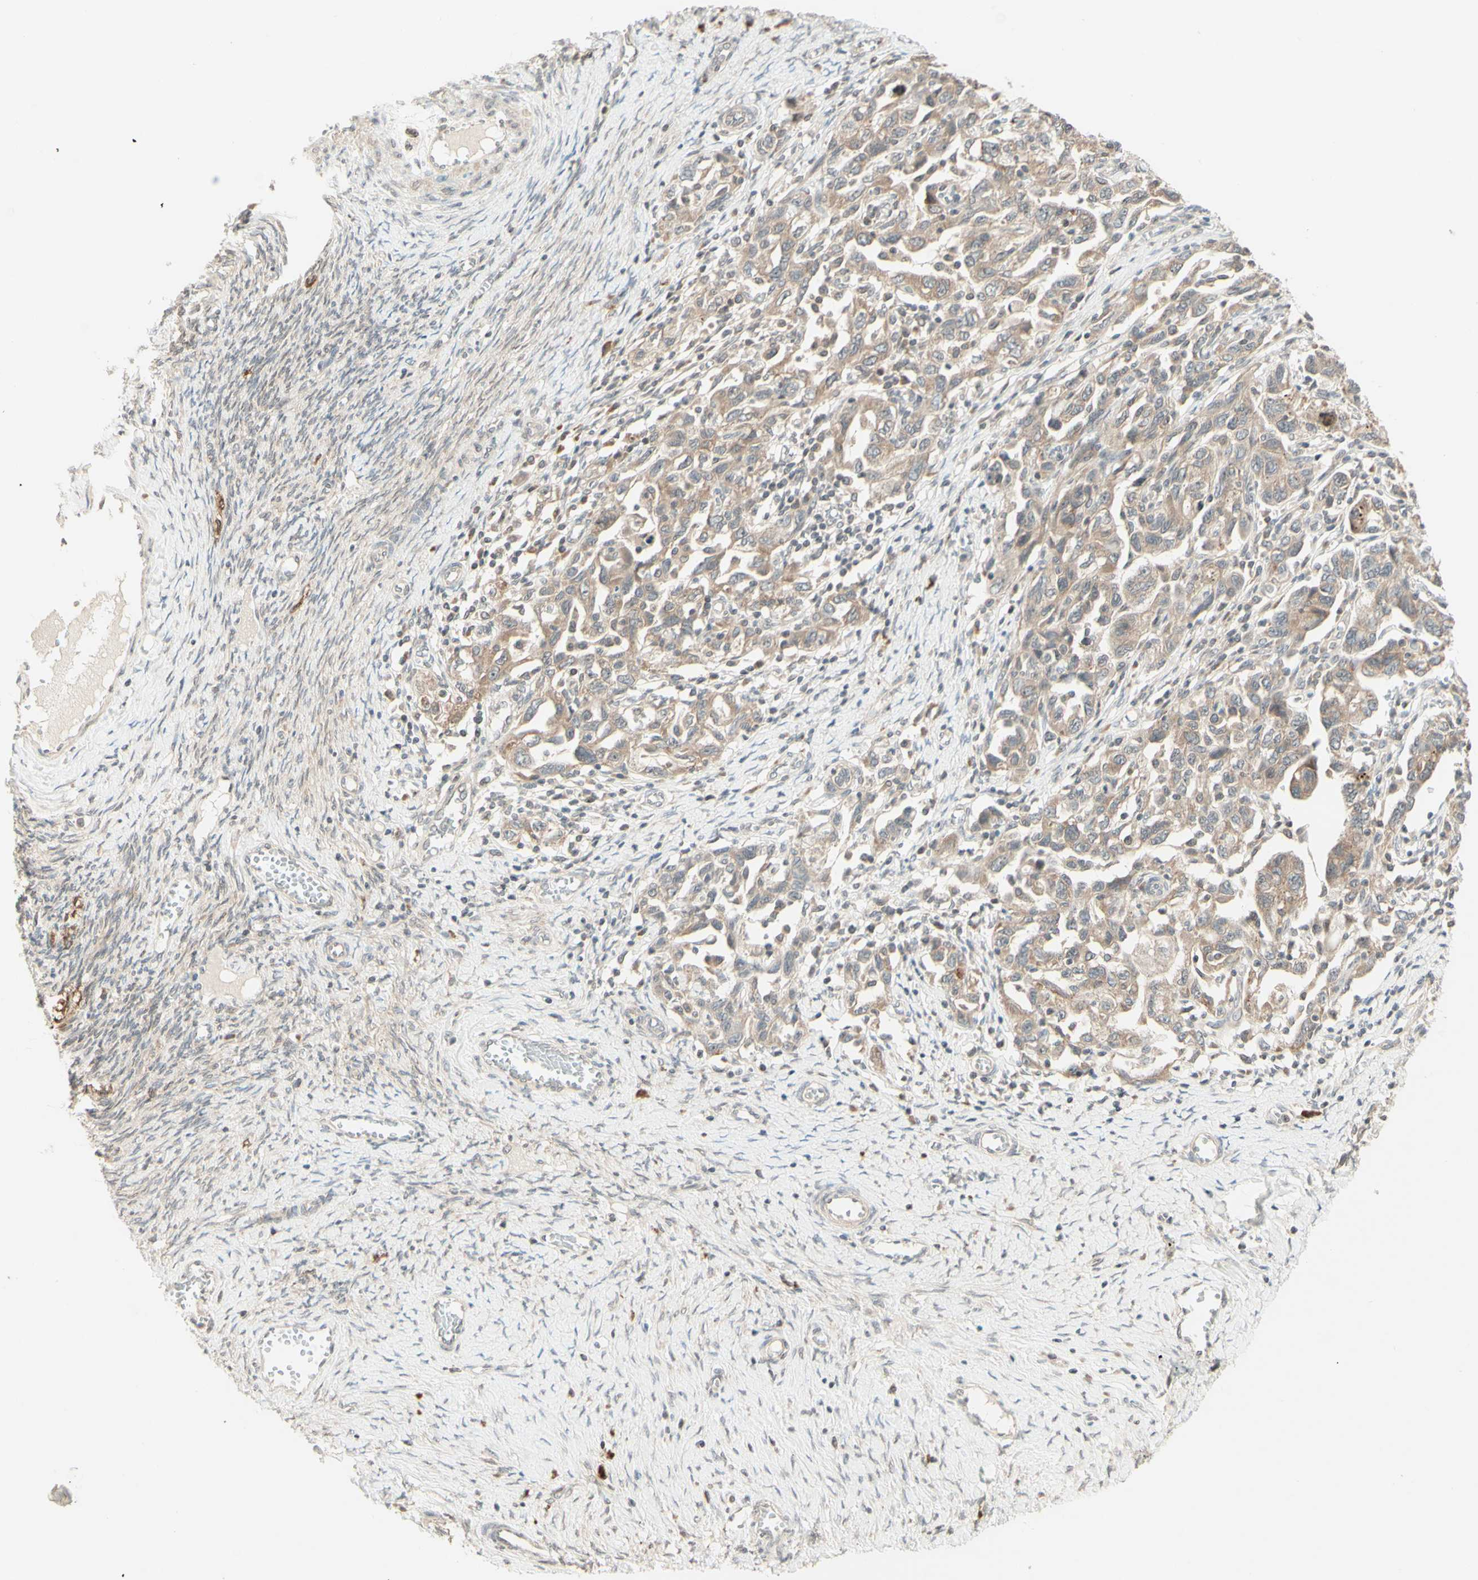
{"staining": {"intensity": "weak", "quantity": ">75%", "location": "cytoplasmic/membranous"}, "tissue": "ovarian cancer", "cell_type": "Tumor cells", "image_type": "cancer", "snomed": [{"axis": "morphology", "description": "Carcinoma, NOS"}, {"axis": "morphology", "description": "Cystadenocarcinoma, serous, NOS"}, {"axis": "topography", "description": "Ovary"}], "caption": "Immunohistochemistry (IHC) (DAB (3,3'-diaminobenzidine)) staining of ovarian cancer exhibits weak cytoplasmic/membranous protein positivity in about >75% of tumor cells.", "gene": "ZW10", "patient": {"sex": "female", "age": 69}}